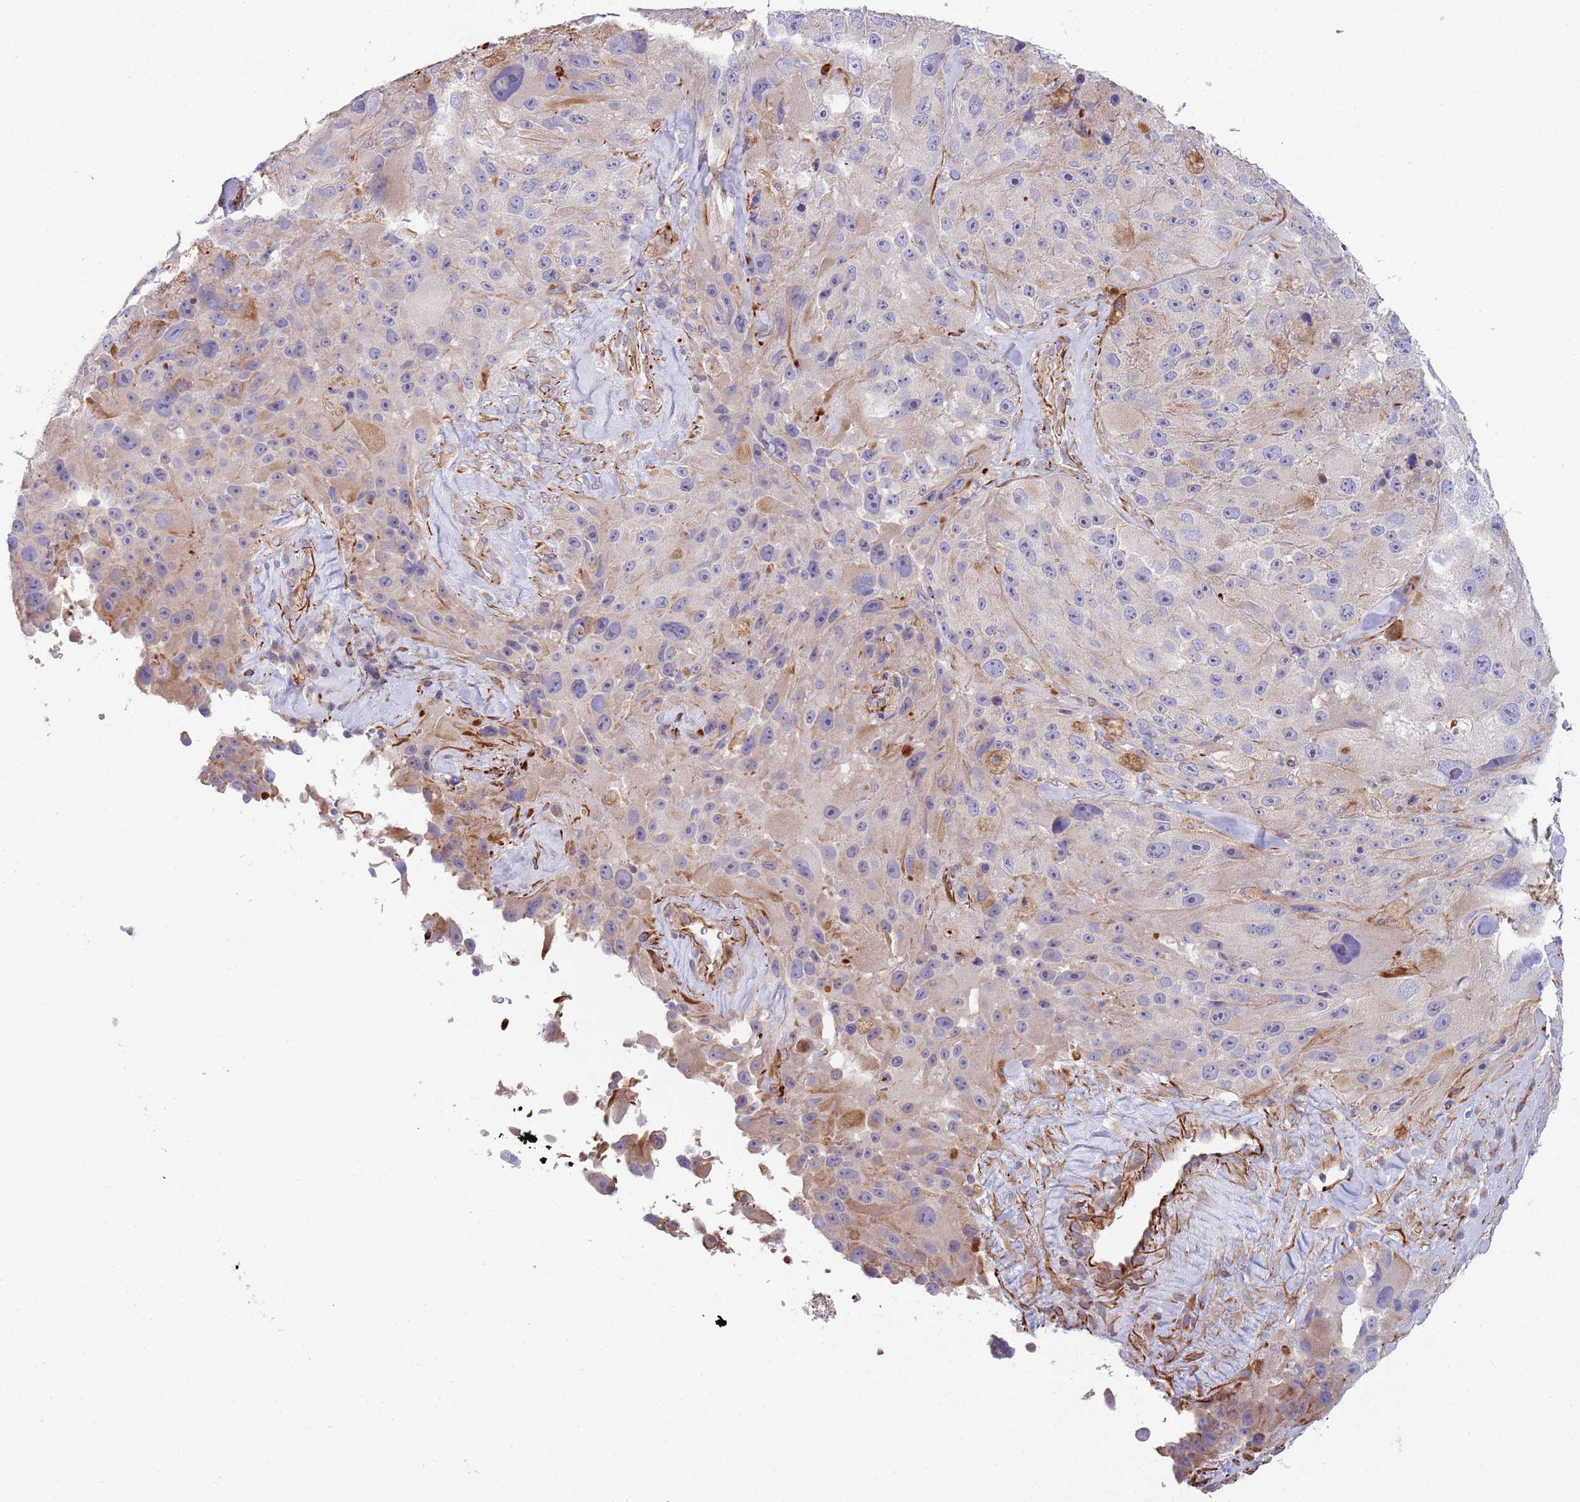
{"staining": {"intensity": "negative", "quantity": "none", "location": "none"}, "tissue": "melanoma", "cell_type": "Tumor cells", "image_type": "cancer", "snomed": [{"axis": "morphology", "description": "Malignant melanoma, Metastatic site"}, {"axis": "topography", "description": "Lymph node"}], "caption": "Tumor cells show no significant protein staining in melanoma.", "gene": "MOGAT1", "patient": {"sex": "male", "age": 62}}